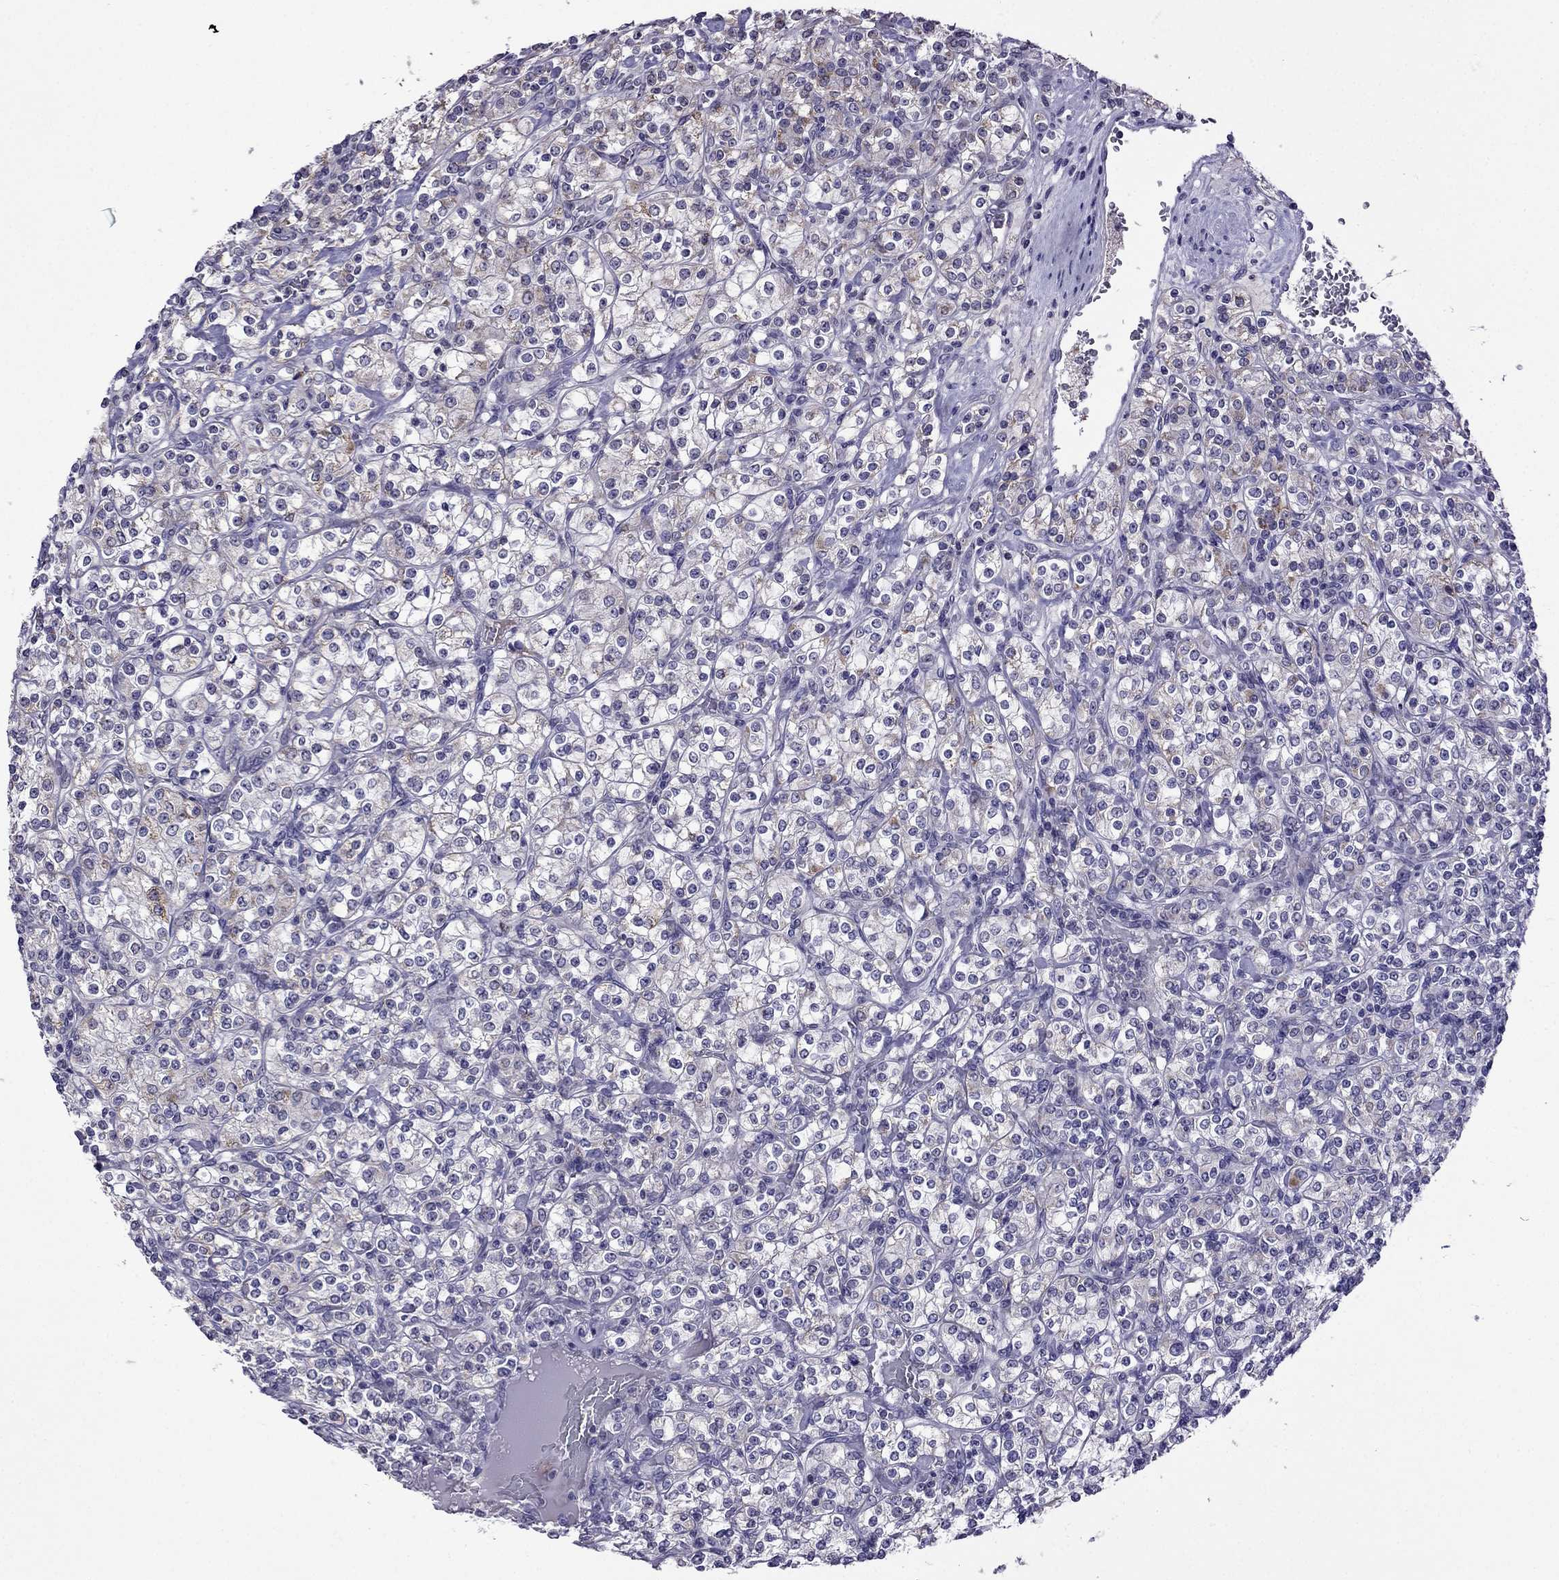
{"staining": {"intensity": "moderate", "quantity": "<25%", "location": "cytoplasmic/membranous"}, "tissue": "renal cancer", "cell_type": "Tumor cells", "image_type": "cancer", "snomed": [{"axis": "morphology", "description": "Adenocarcinoma, NOS"}, {"axis": "topography", "description": "Kidney"}], "caption": "A brown stain highlights moderate cytoplasmic/membranous positivity of a protein in renal adenocarcinoma tumor cells. (DAB IHC, brown staining for protein, blue staining for nuclei).", "gene": "SPTBN4", "patient": {"sex": "male", "age": 77}}